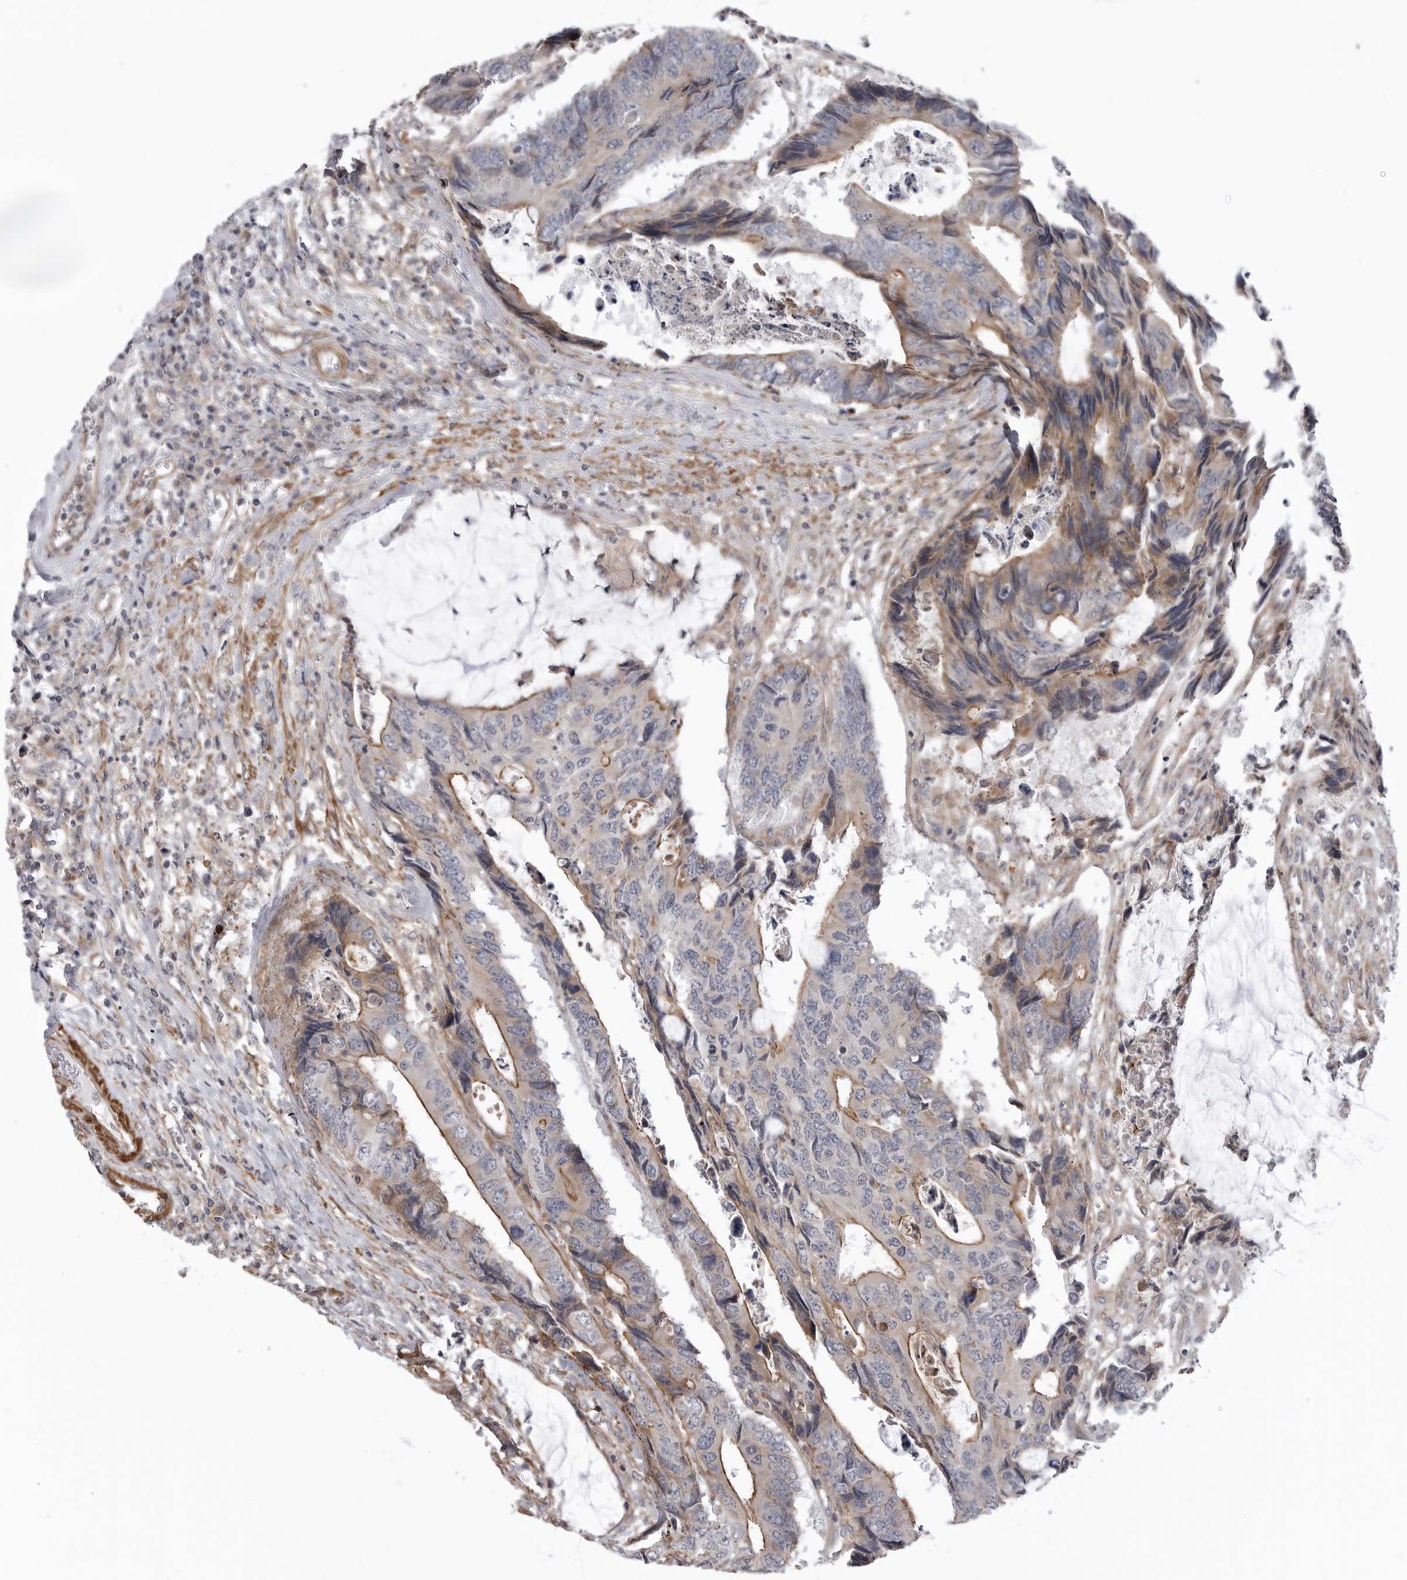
{"staining": {"intensity": "moderate", "quantity": "25%-75%", "location": "cytoplasmic/membranous"}, "tissue": "colorectal cancer", "cell_type": "Tumor cells", "image_type": "cancer", "snomed": [{"axis": "morphology", "description": "Adenocarcinoma, NOS"}, {"axis": "topography", "description": "Rectum"}], "caption": "This photomicrograph exhibits colorectal adenocarcinoma stained with IHC to label a protein in brown. The cytoplasmic/membranous of tumor cells show moderate positivity for the protein. Nuclei are counter-stained blue.", "gene": "SCP2", "patient": {"sex": "male", "age": 84}}